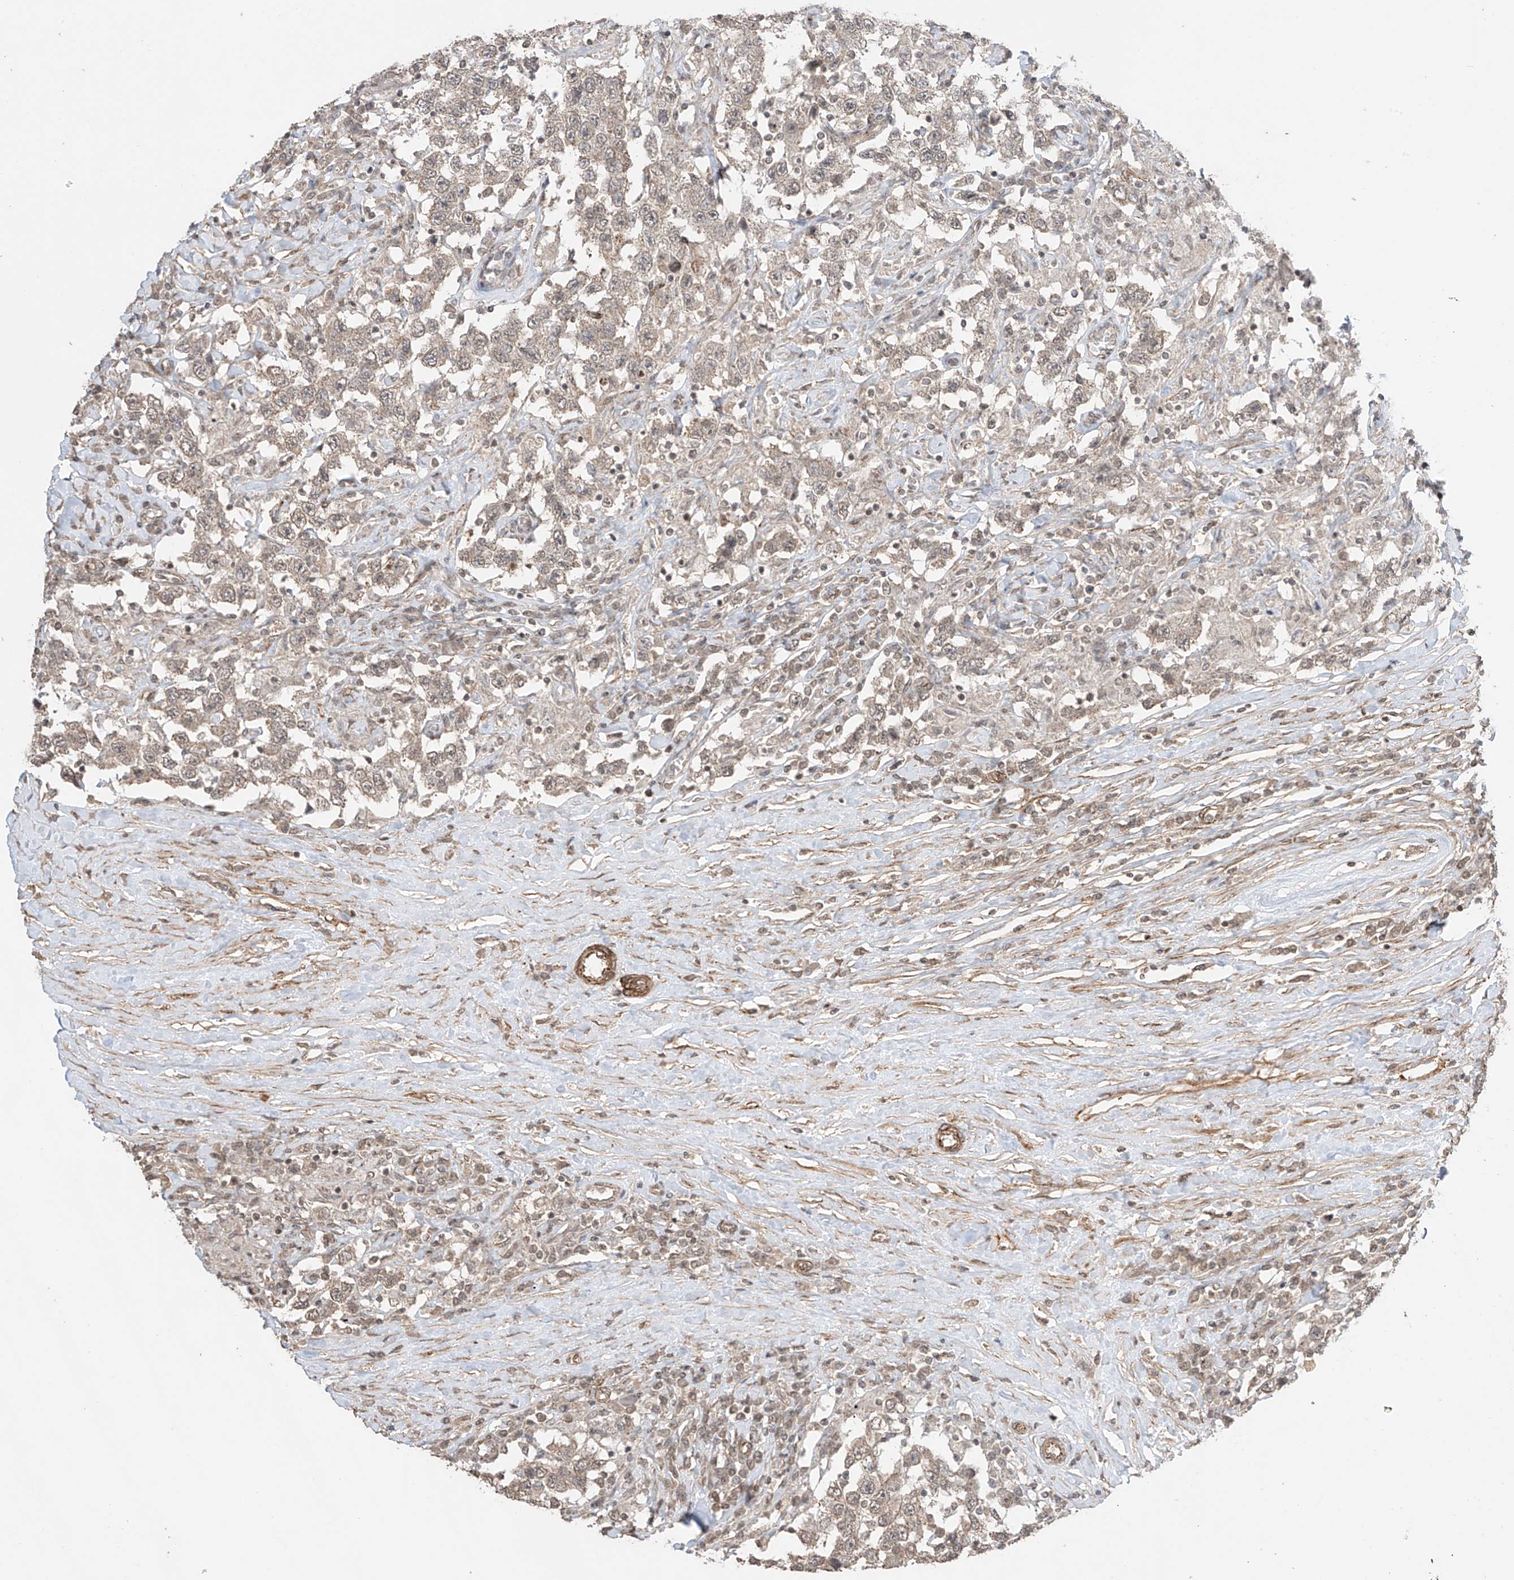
{"staining": {"intensity": "weak", "quantity": ">75%", "location": "cytoplasmic/membranous,nuclear"}, "tissue": "testis cancer", "cell_type": "Tumor cells", "image_type": "cancer", "snomed": [{"axis": "morphology", "description": "Seminoma, NOS"}, {"axis": "topography", "description": "Testis"}], "caption": "Testis cancer was stained to show a protein in brown. There is low levels of weak cytoplasmic/membranous and nuclear expression in approximately >75% of tumor cells.", "gene": "TTLL5", "patient": {"sex": "male", "age": 41}}